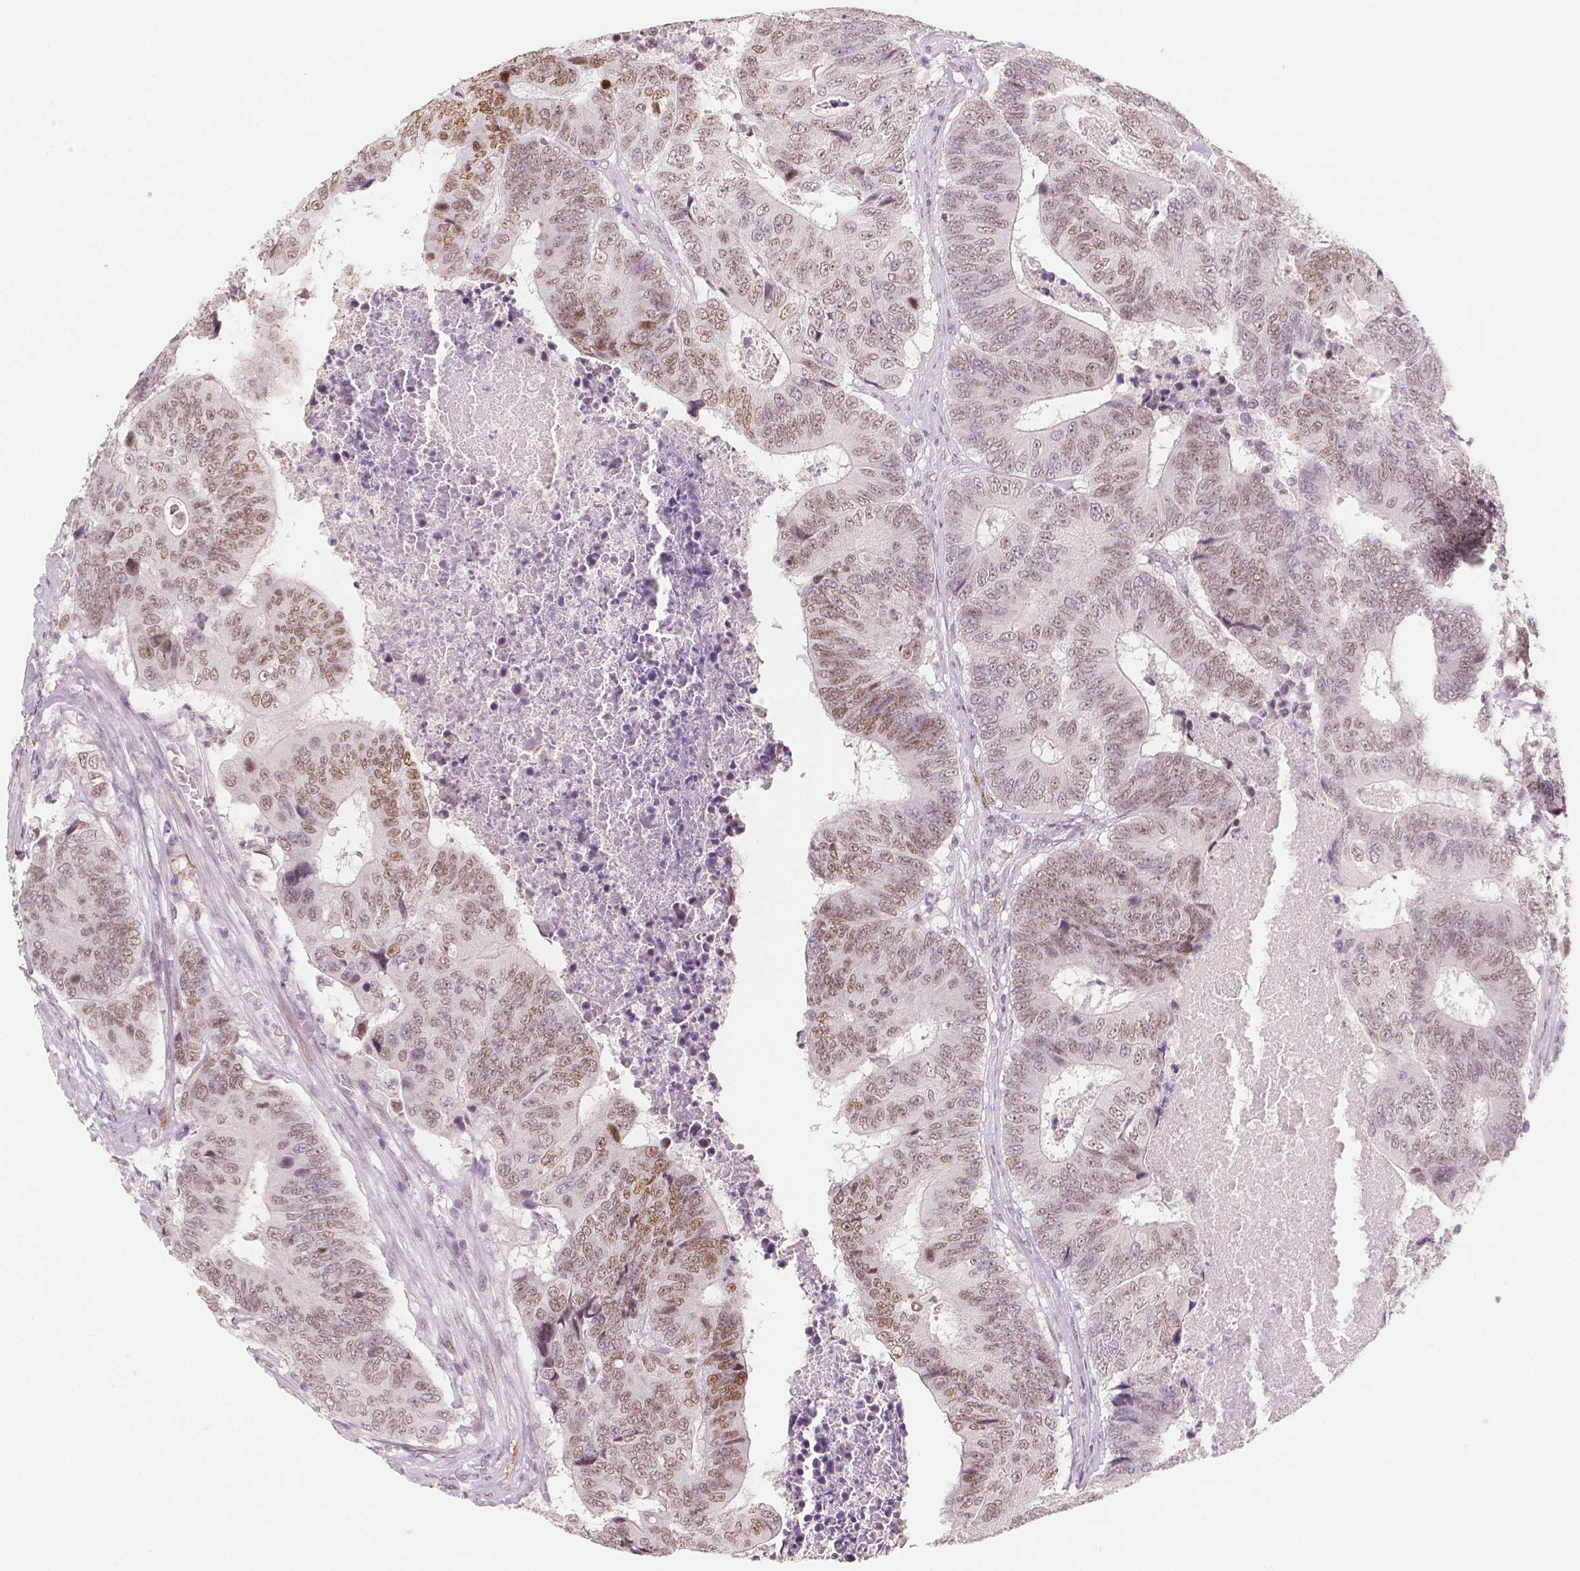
{"staining": {"intensity": "moderate", "quantity": "25%-75%", "location": "nuclear"}, "tissue": "colorectal cancer", "cell_type": "Tumor cells", "image_type": "cancer", "snomed": [{"axis": "morphology", "description": "Adenocarcinoma, NOS"}, {"axis": "topography", "description": "Colon"}], "caption": "This image demonstrates immunohistochemistry (IHC) staining of adenocarcinoma (colorectal), with medium moderate nuclear positivity in approximately 25%-75% of tumor cells.", "gene": "KDM5B", "patient": {"sex": "female", "age": 48}}